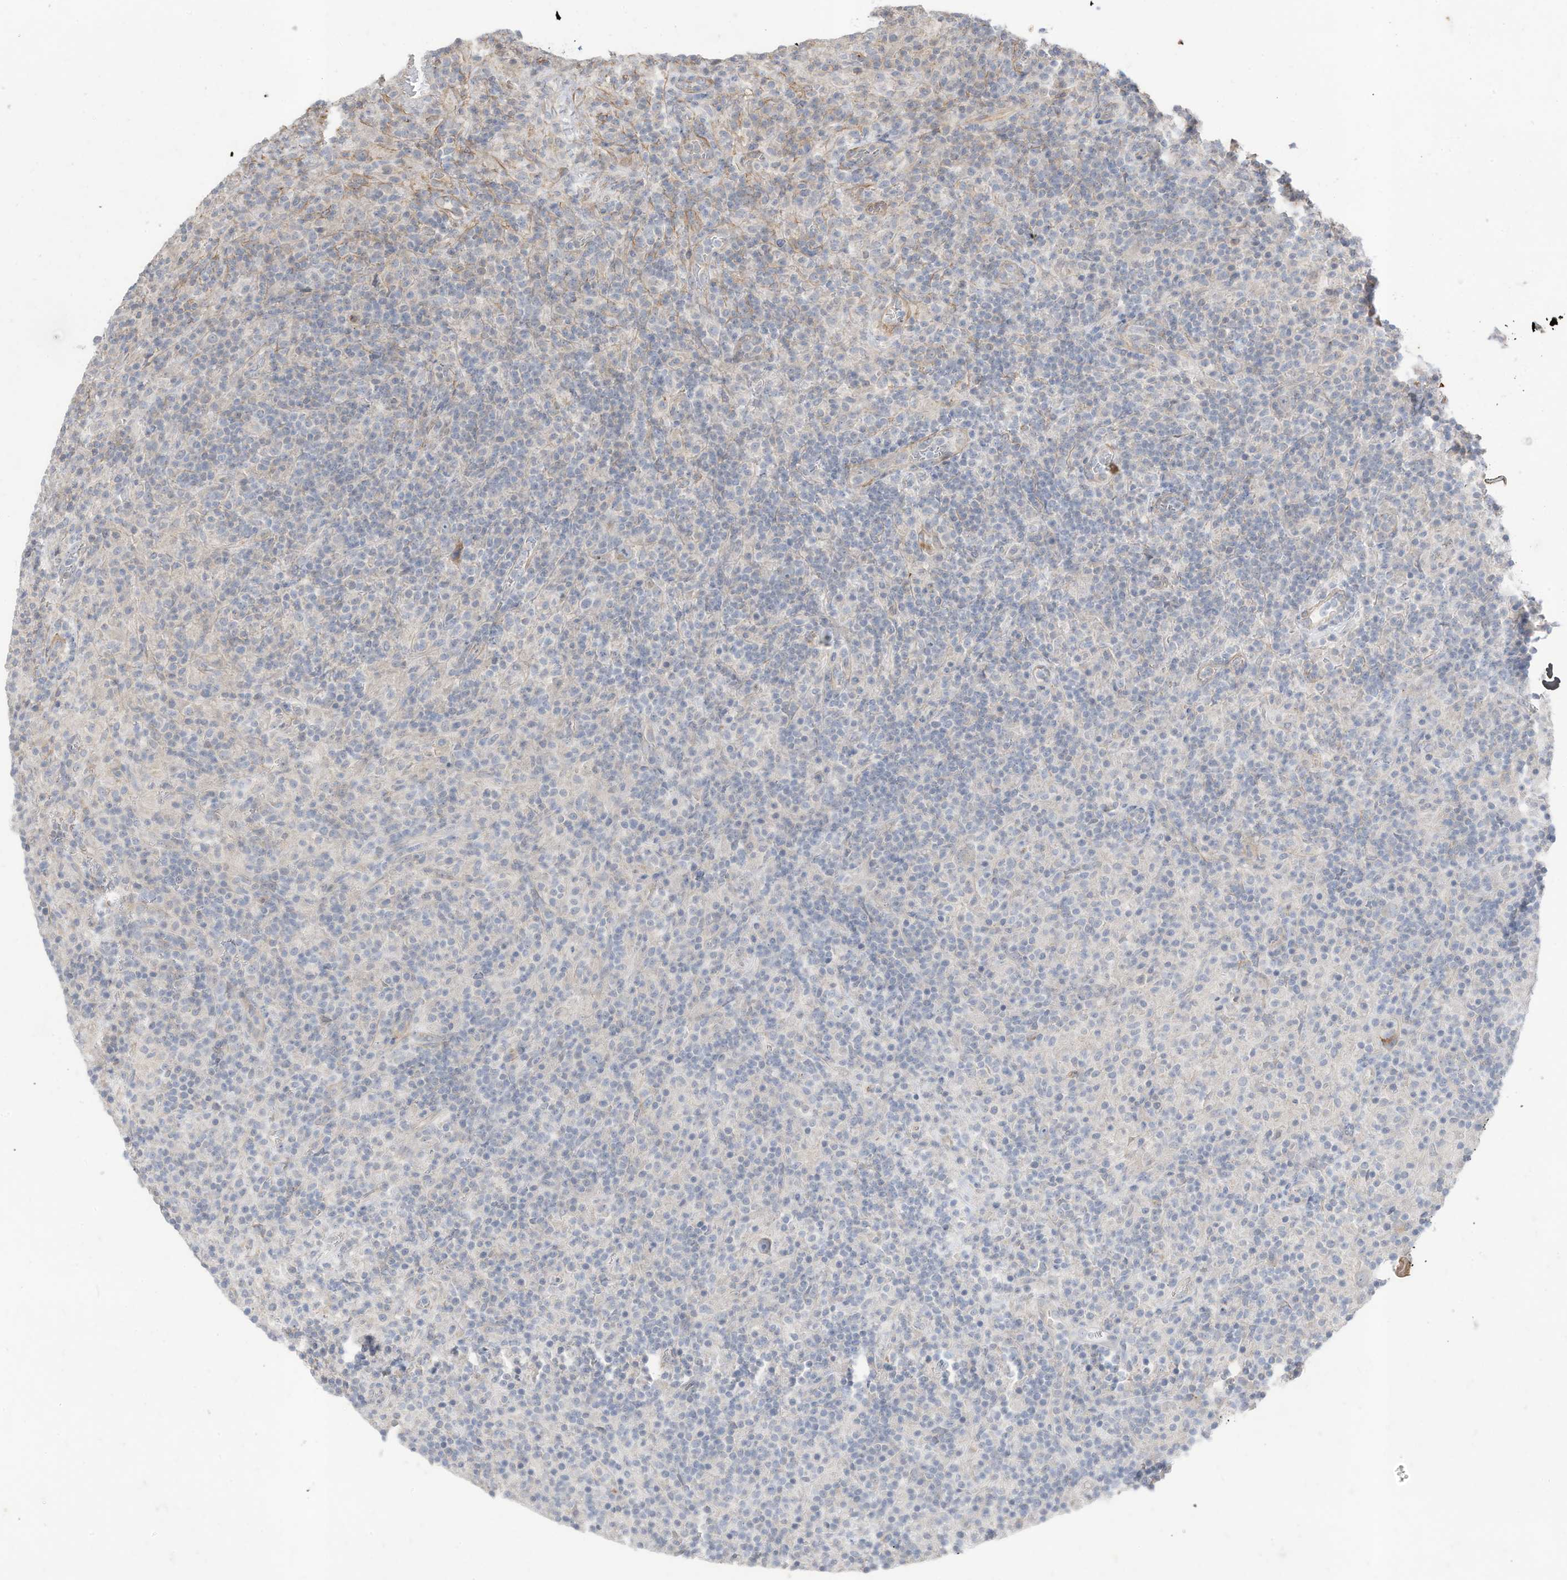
{"staining": {"intensity": "negative", "quantity": "none", "location": "none"}, "tissue": "lymphoma", "cell_type": "Tumor cells", "image_type": "cancer", "snomed": [{"axis": "morphology", "description": "Hodgkin's disease, NOS"}, {"axis": "topography", "description": "Lymph node"}], "caption": "Histopathology image shows no protein staining in tumor cells of lymphoma tissue. (Brightfield microscopy of DAB immunohistochemistry (IHC) at high magnification).", "gene": "SLC17A7", "patient": {"sex": "male", "age": 70}}